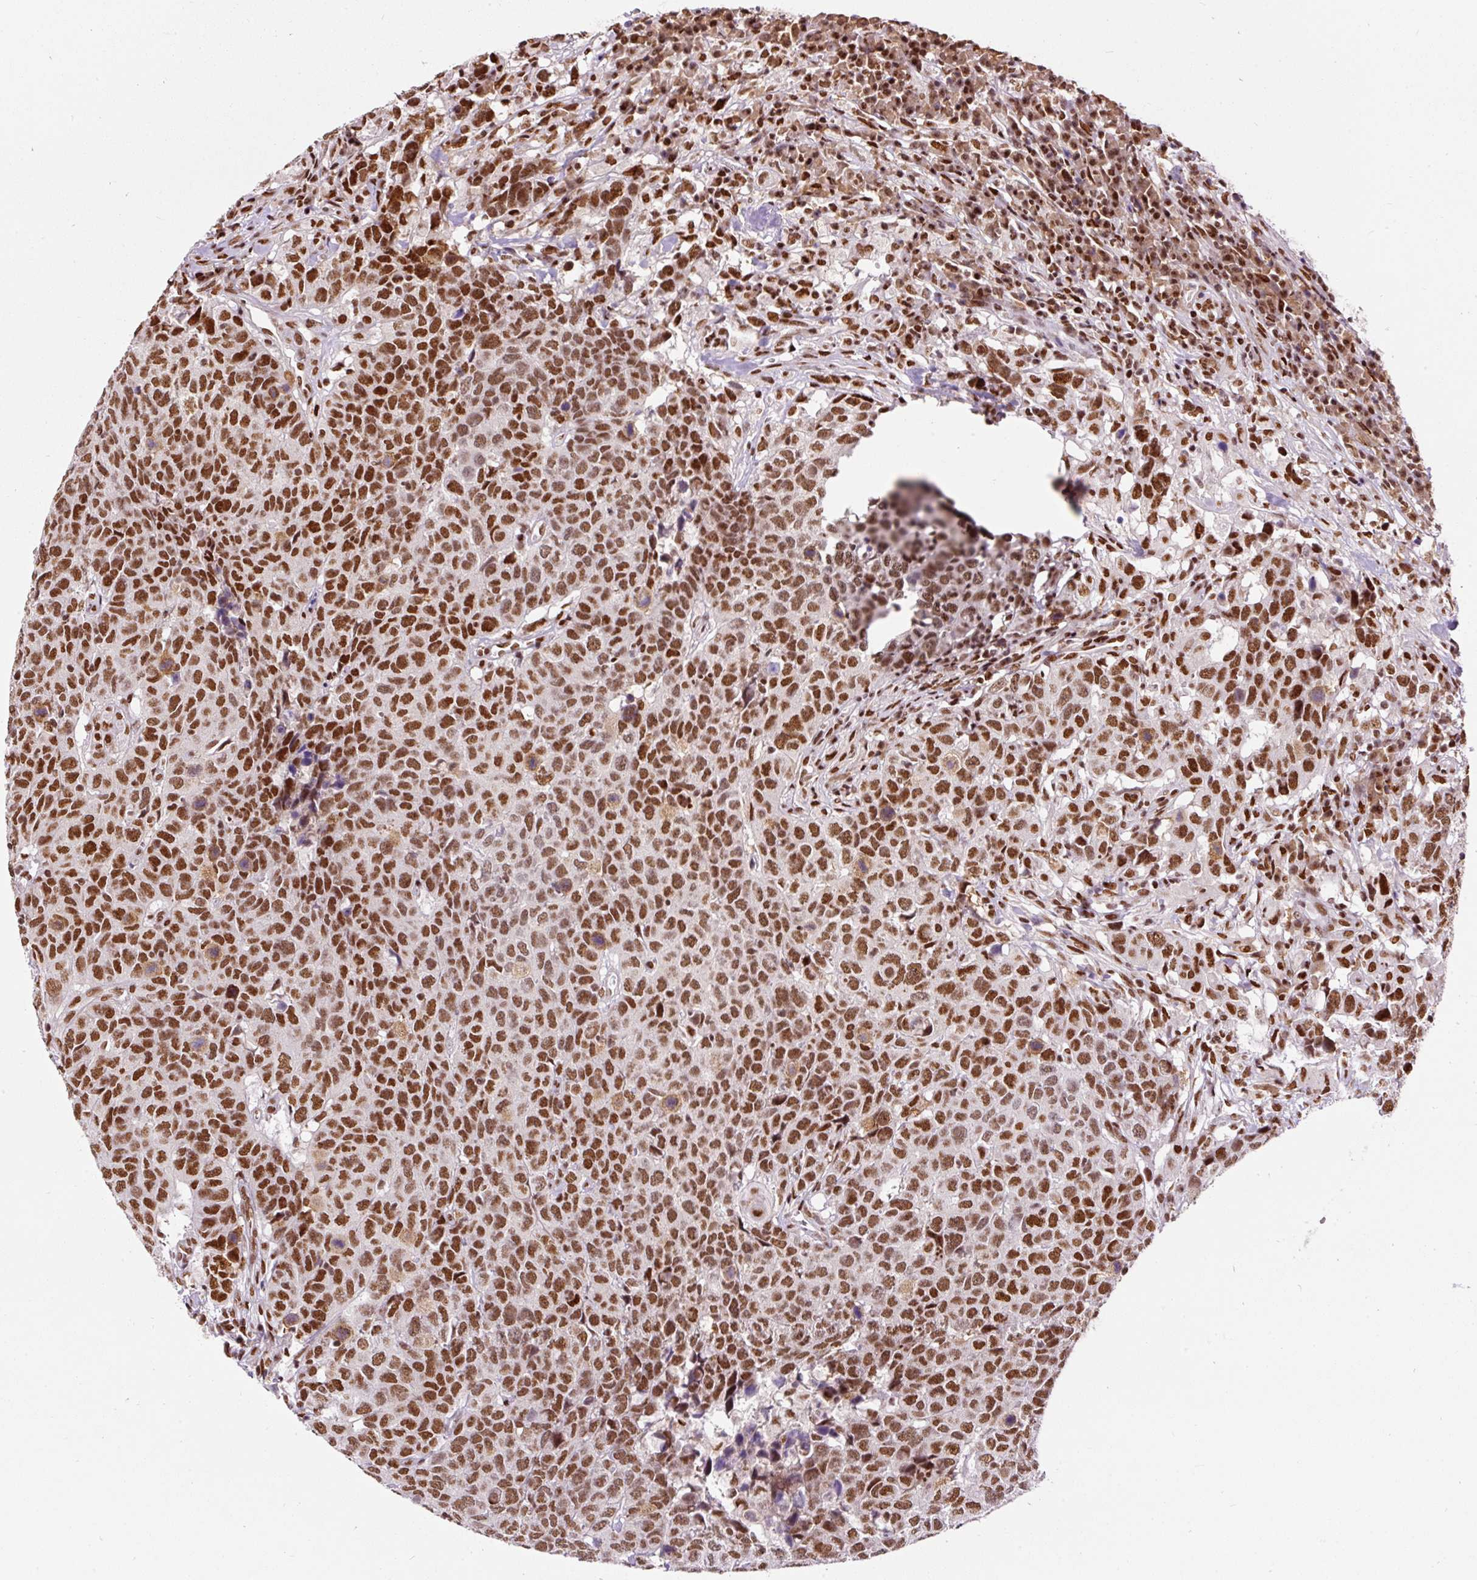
{"staining": {"intensity": "strong", "quantity": ">75%", "location": "nuclear"}, "tissue": "head and neck cancer", "cell_type": "Tumor cells", "image_type": "cancer", "snomed": [{"axis": "morphology", "description": "Normal tissue, NOS"}, {"axis": "morphology", "description": "Squamous cell carcinoma, NOS"}, {"axis": "topography", "description": "Skeletal muscle"}, {"axis": "topography", "description": "Vascular tissue"}, {"axis": "topography", "description": "Peripheral nerve tissue"}, {"axis": "topography", "description": "Head-Neck"}], "caption": "Approximately >75% of tumor cells in head and neck cancer display strong nuclear protein staining as visualized by brown immunohistochemical staining.", "gene": "HNRNPC", "patient": {"sex": "male", "age": 66}}